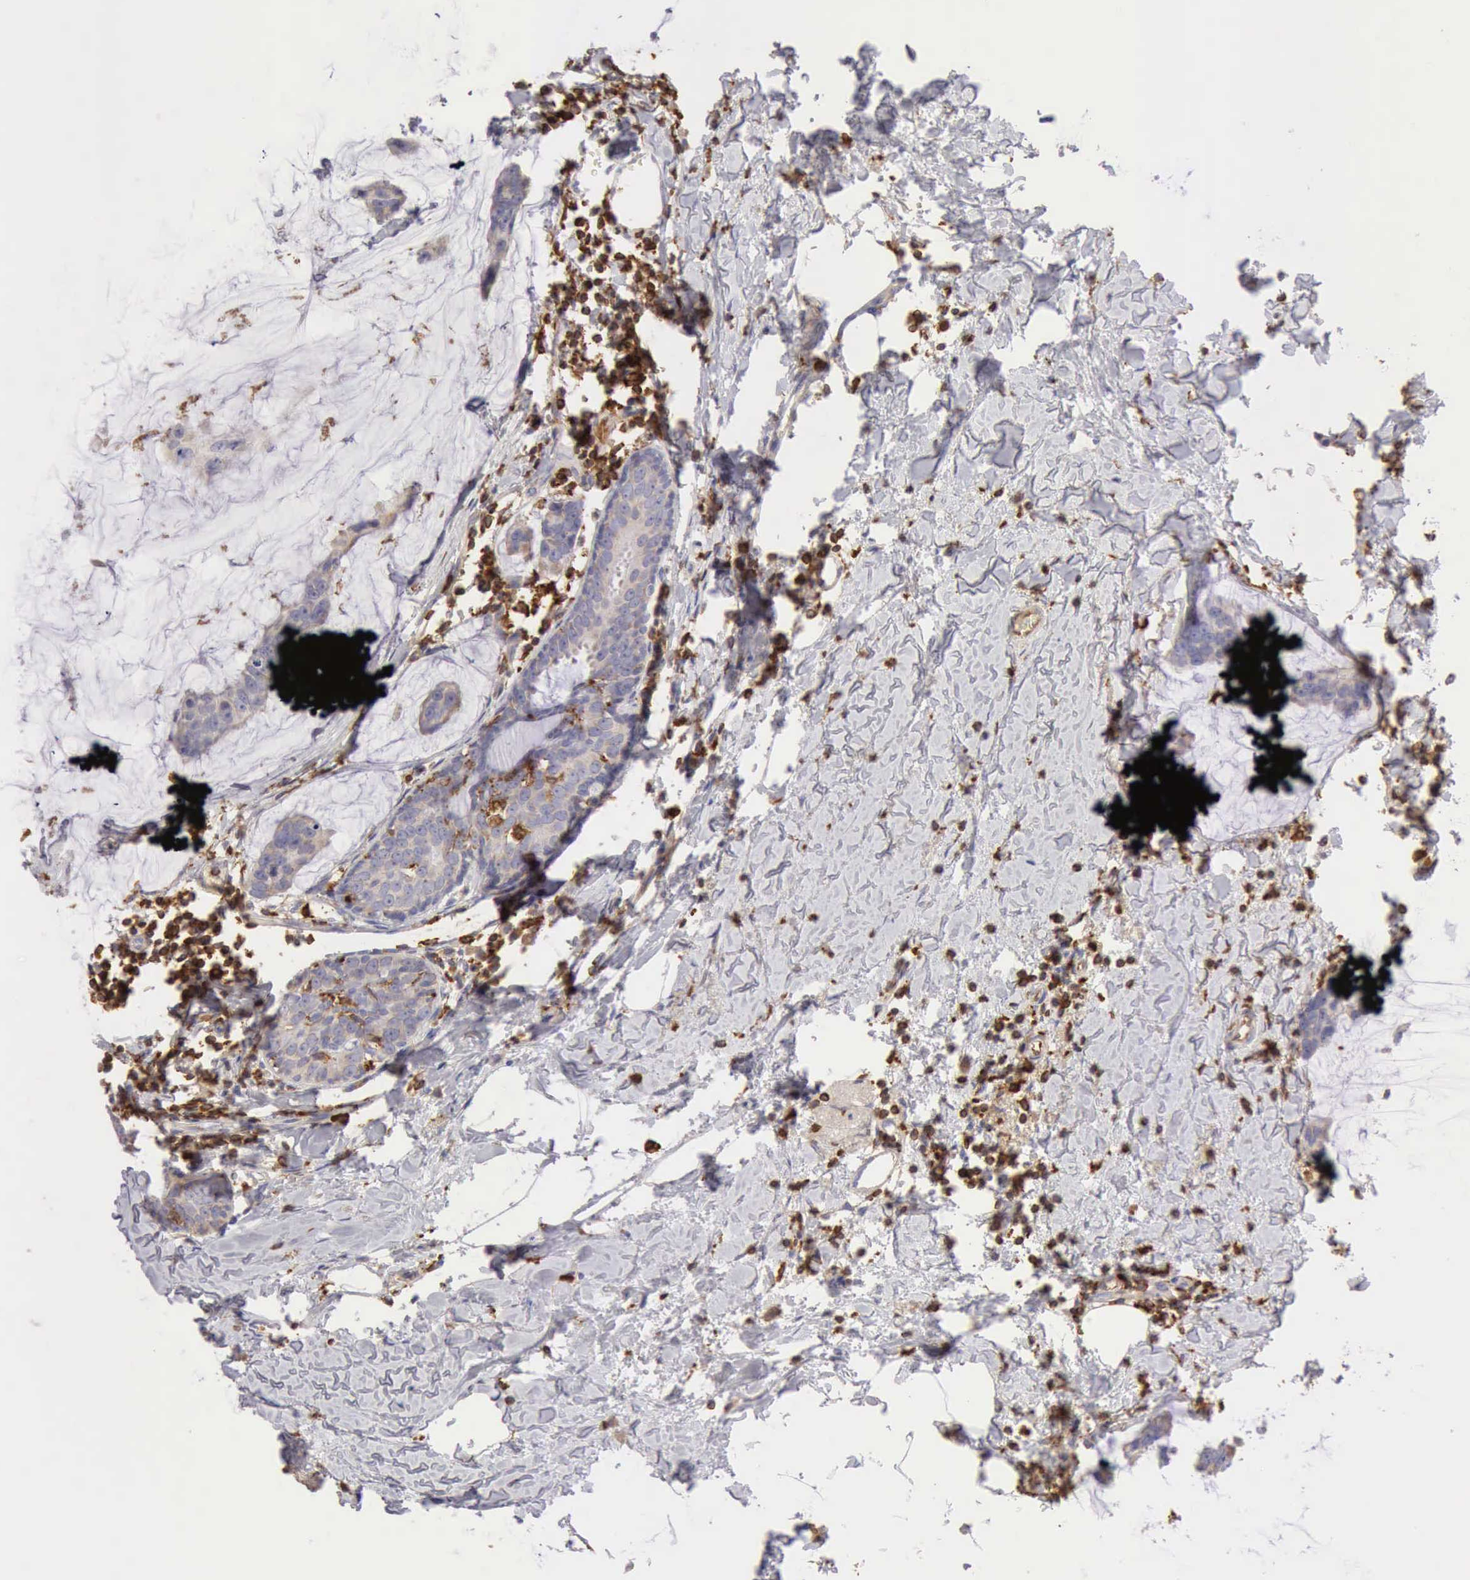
{"staining": {"intensity": "weak", "quantity": "25%-75%", "location": "cytoplasmic/membranous"}, "tissue": "breast cancer", "cell_type": "Tumor cells", "image_type": "cancer", "snomed": [{"axis": "morphology", "description": "Normal tissue, NOS"}, {"axis": "morphology", "description": "Duct carcinoma"}, {"axis": "topography", "description": "Breast"}], "caption": "A low amount of weak cytoplasmic/membranous expression is identified in approximately 25%-75% of tumor cells in breast intraductal carcinoma tissue.", "gene": "ARHGAP4", "patient": {"sex": "female", "age": 50}}